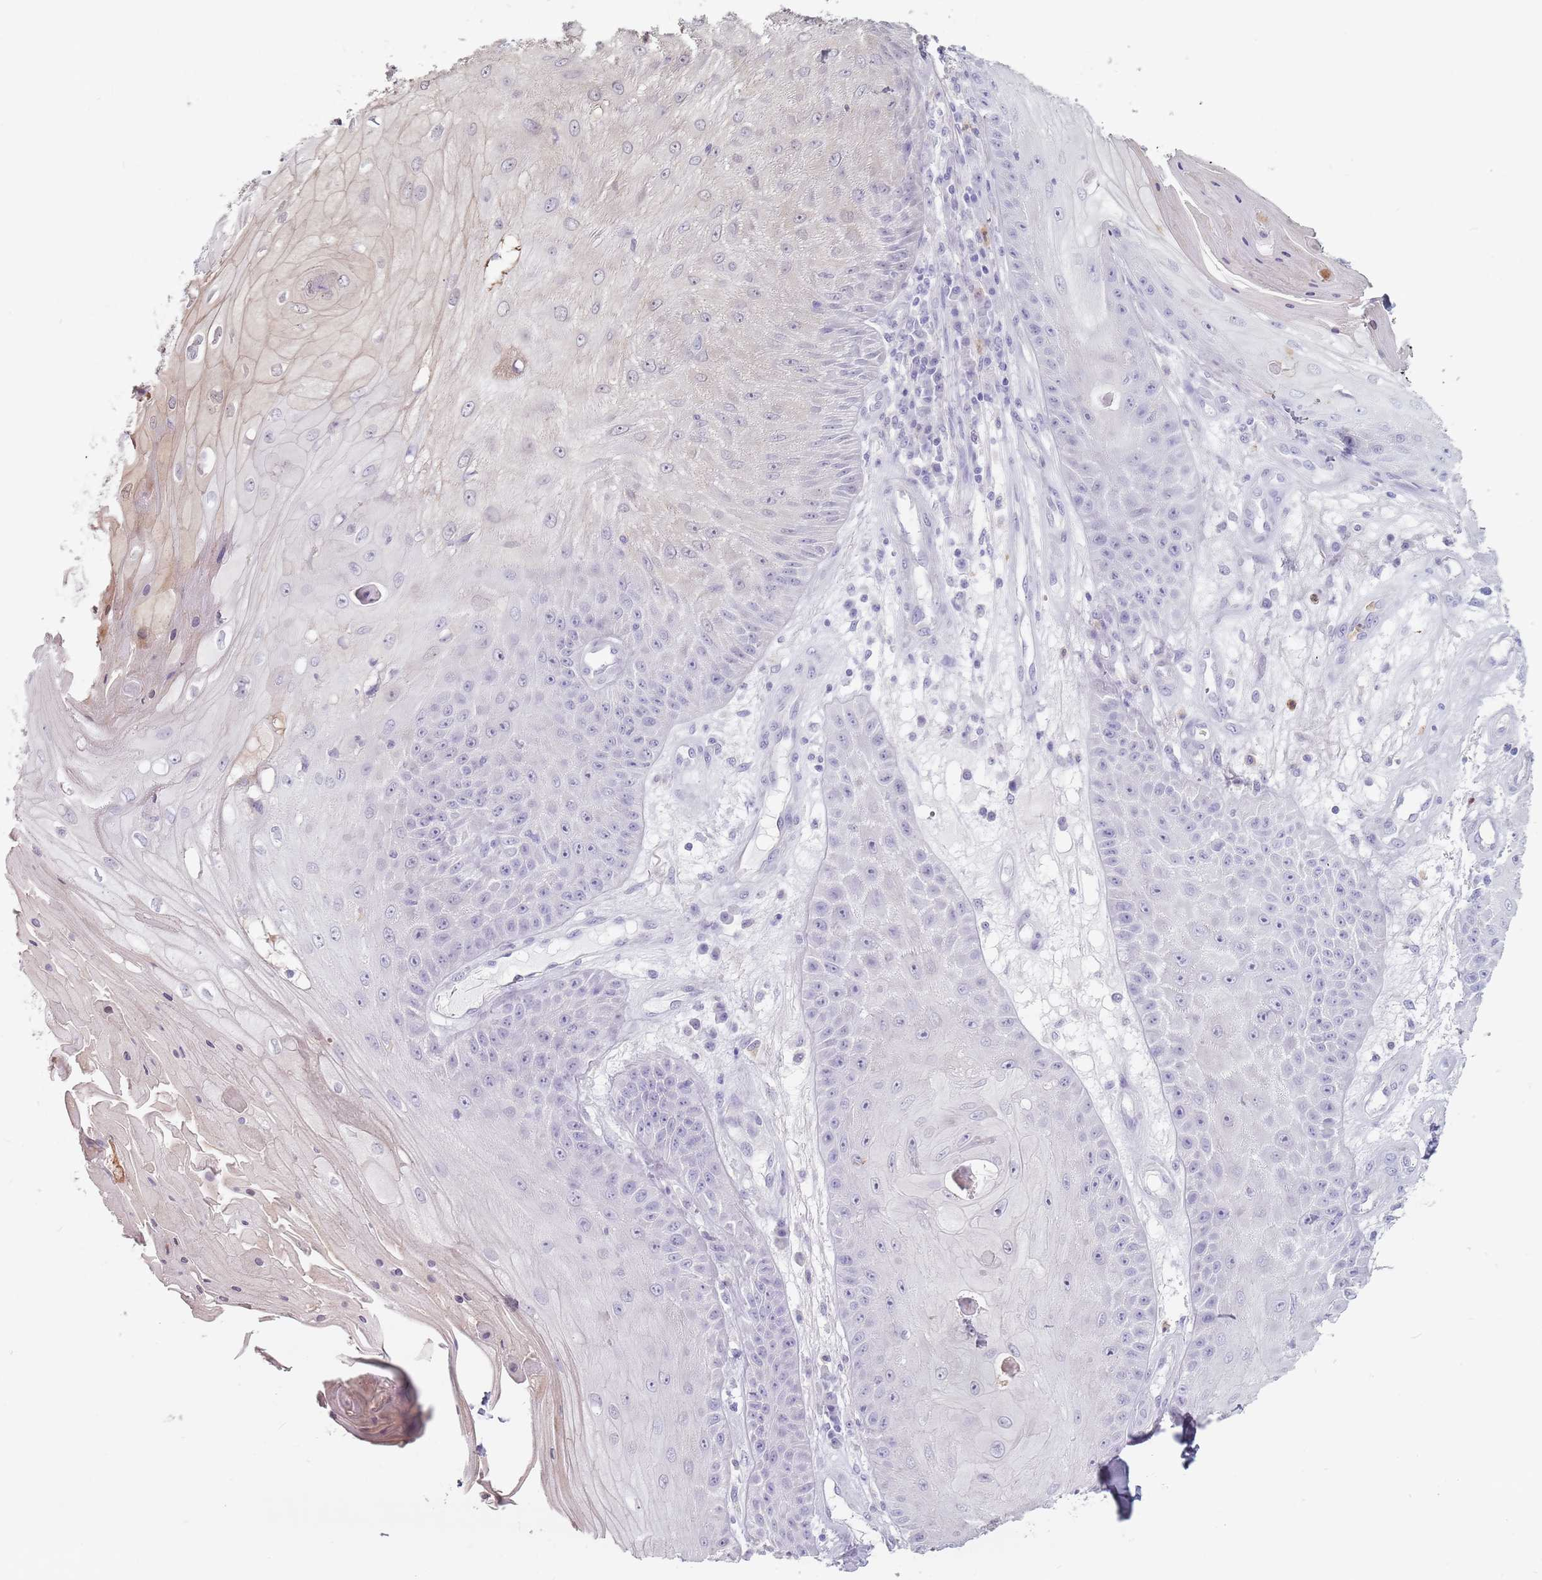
{"staining": {"intensity": "negative", "quantity": "none", "location": "none"}, "tissue": "skin cancer", "cell_type": "Tumor cells", "image_type": "cancer", "snomed": [{"axis": "morphology", "description": "Squamous cell carcinoma, NOS"}, {"axis": "topography", "description": "Skin"}], "caption": "The immunohistochemistry micrograph has no significant expression in tumor cells of skin squamous cell carcinoma tissue. The staining was performed using DAB to visualize the protein expression in brown, while the nuclei were stained in blue with hematoxylin (Magnification: 20x).", "gene": "ZNF584", "patient": {"sex": "male", "age": 70}}